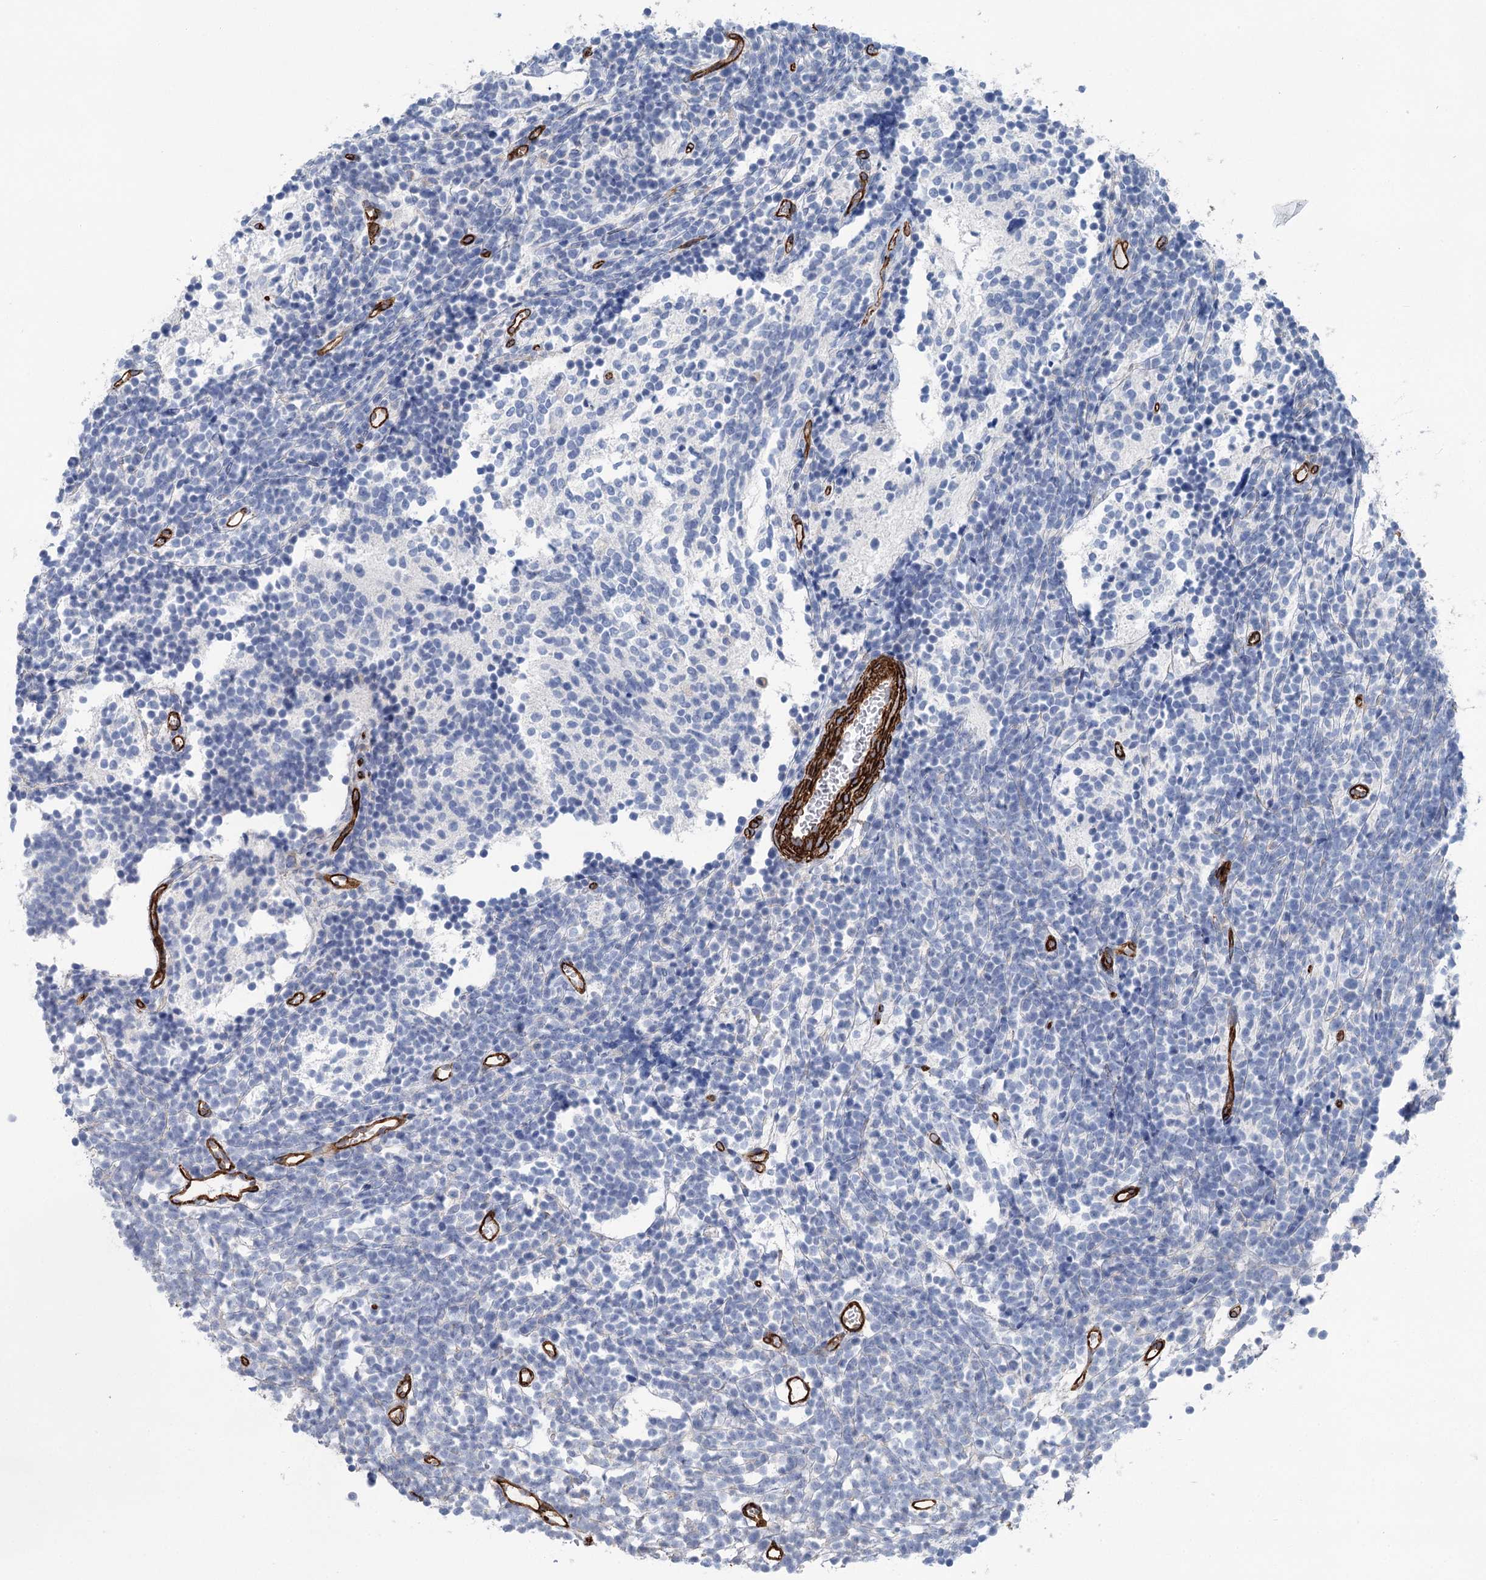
{"staining": {"intensity": "negative", "quantity": "none", "location": "none"}, "tissue": "glioma", "cell_type": "Tumor cells", "image_type": "cancer", "snomed": [{"axis": "morphology", "description": "Glioma, malignant, Low grade"}, {"axis": "topography", "description": "Brain"}], "caption": "An IHC micrograph of glioma is shown. There is no staining in tumor cells of glioma. (Immunohistochemistry, brightfield microscopy, high magnification).", "gene": "IQSEC1", "patient": {"sex": "female", "age": 1}}